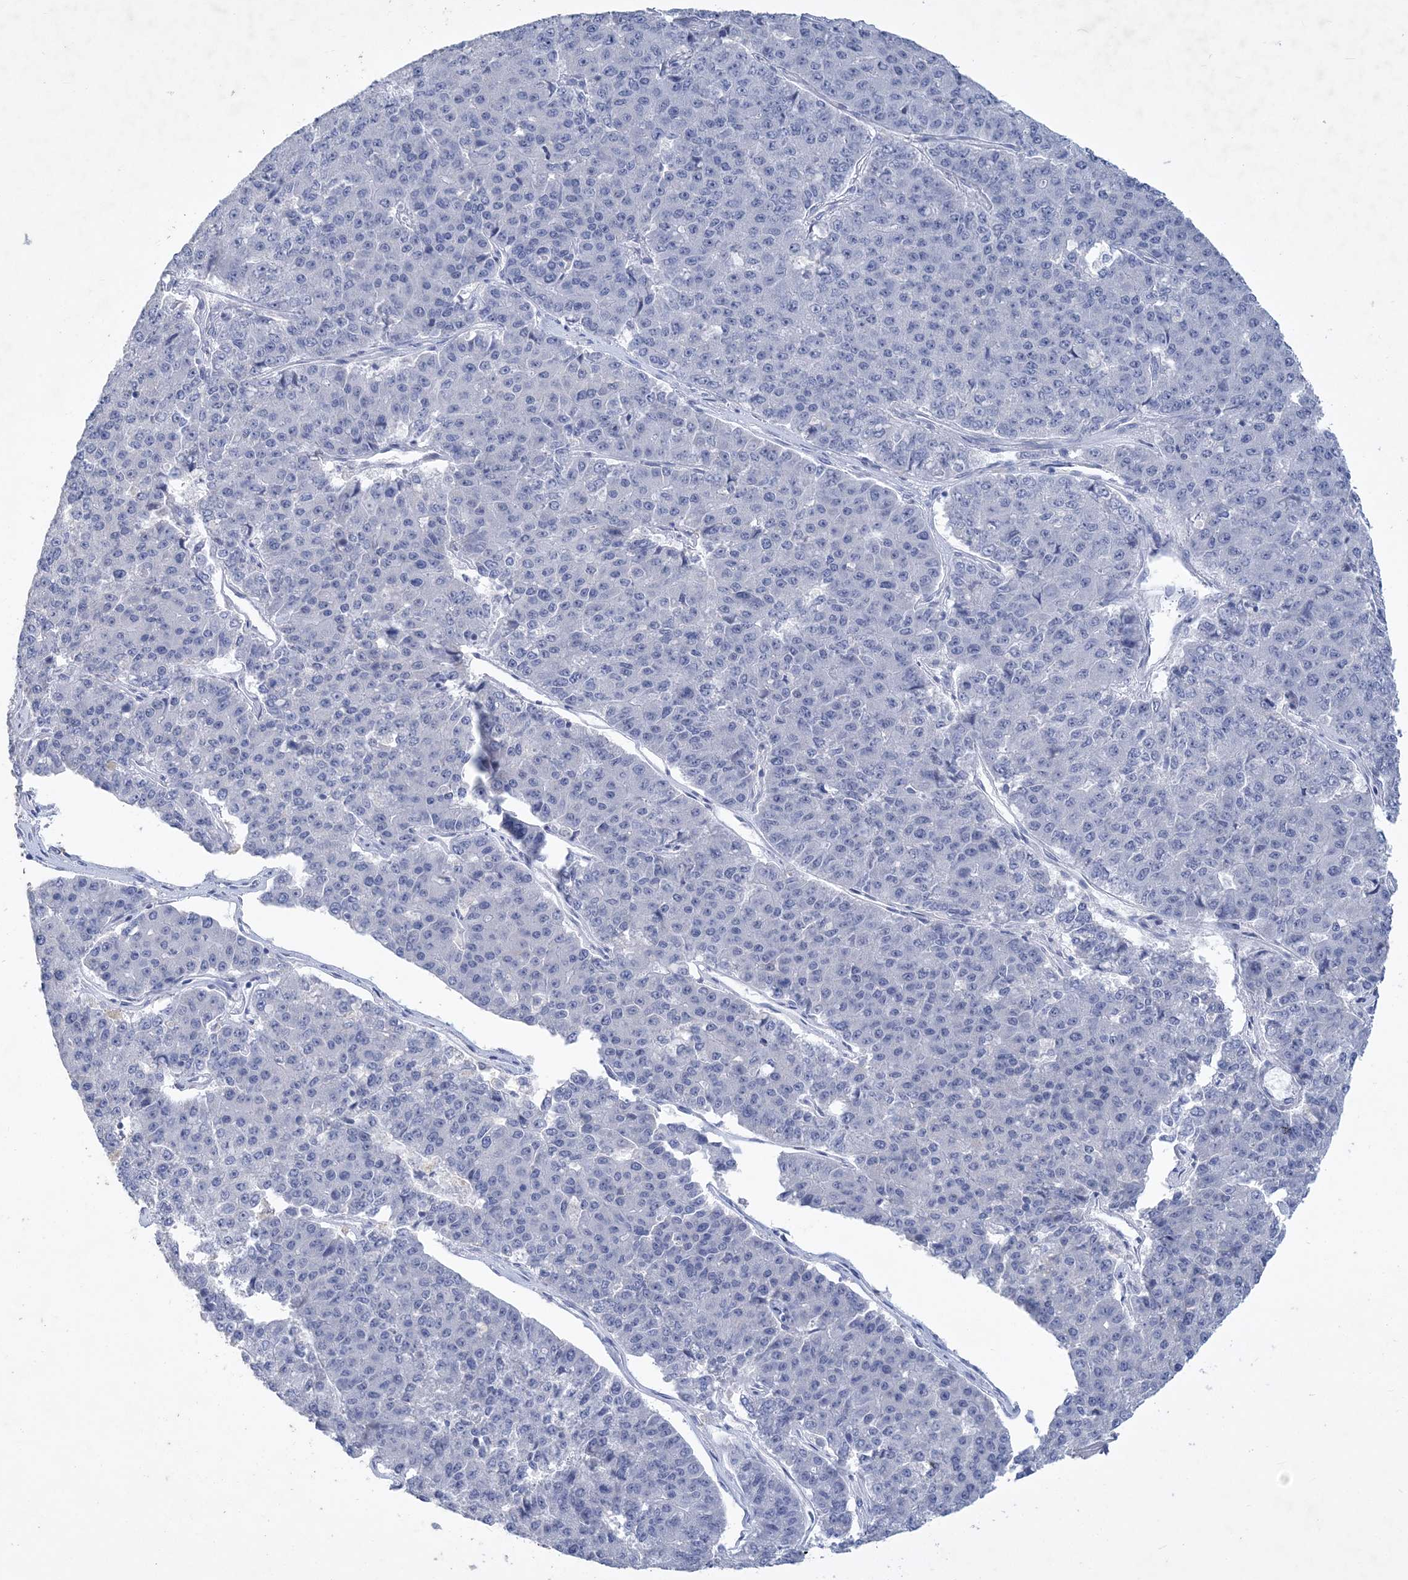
{"staining": {"intensity": "negative", "quantity": "none", "location": "none"}, "tissue": "pancreatic cancer", "cell_type": "Tumor cells", "image_type": "cancer", "snomed": [{"axis": "morphology", "description": "Adenocarcinoma, NOS"}, {"axis": "topography", "description": "Pancreas"}], "caption": "There is no significant staining in tumor cells of pancreatic cancer (adenocarcinoma). (Brightfield microscopy of DAB (3,3'-diaminobenzidine) IHC at high magnification).", "gene": "COPS8", "patient": {"sex": "male", "age": 50}}